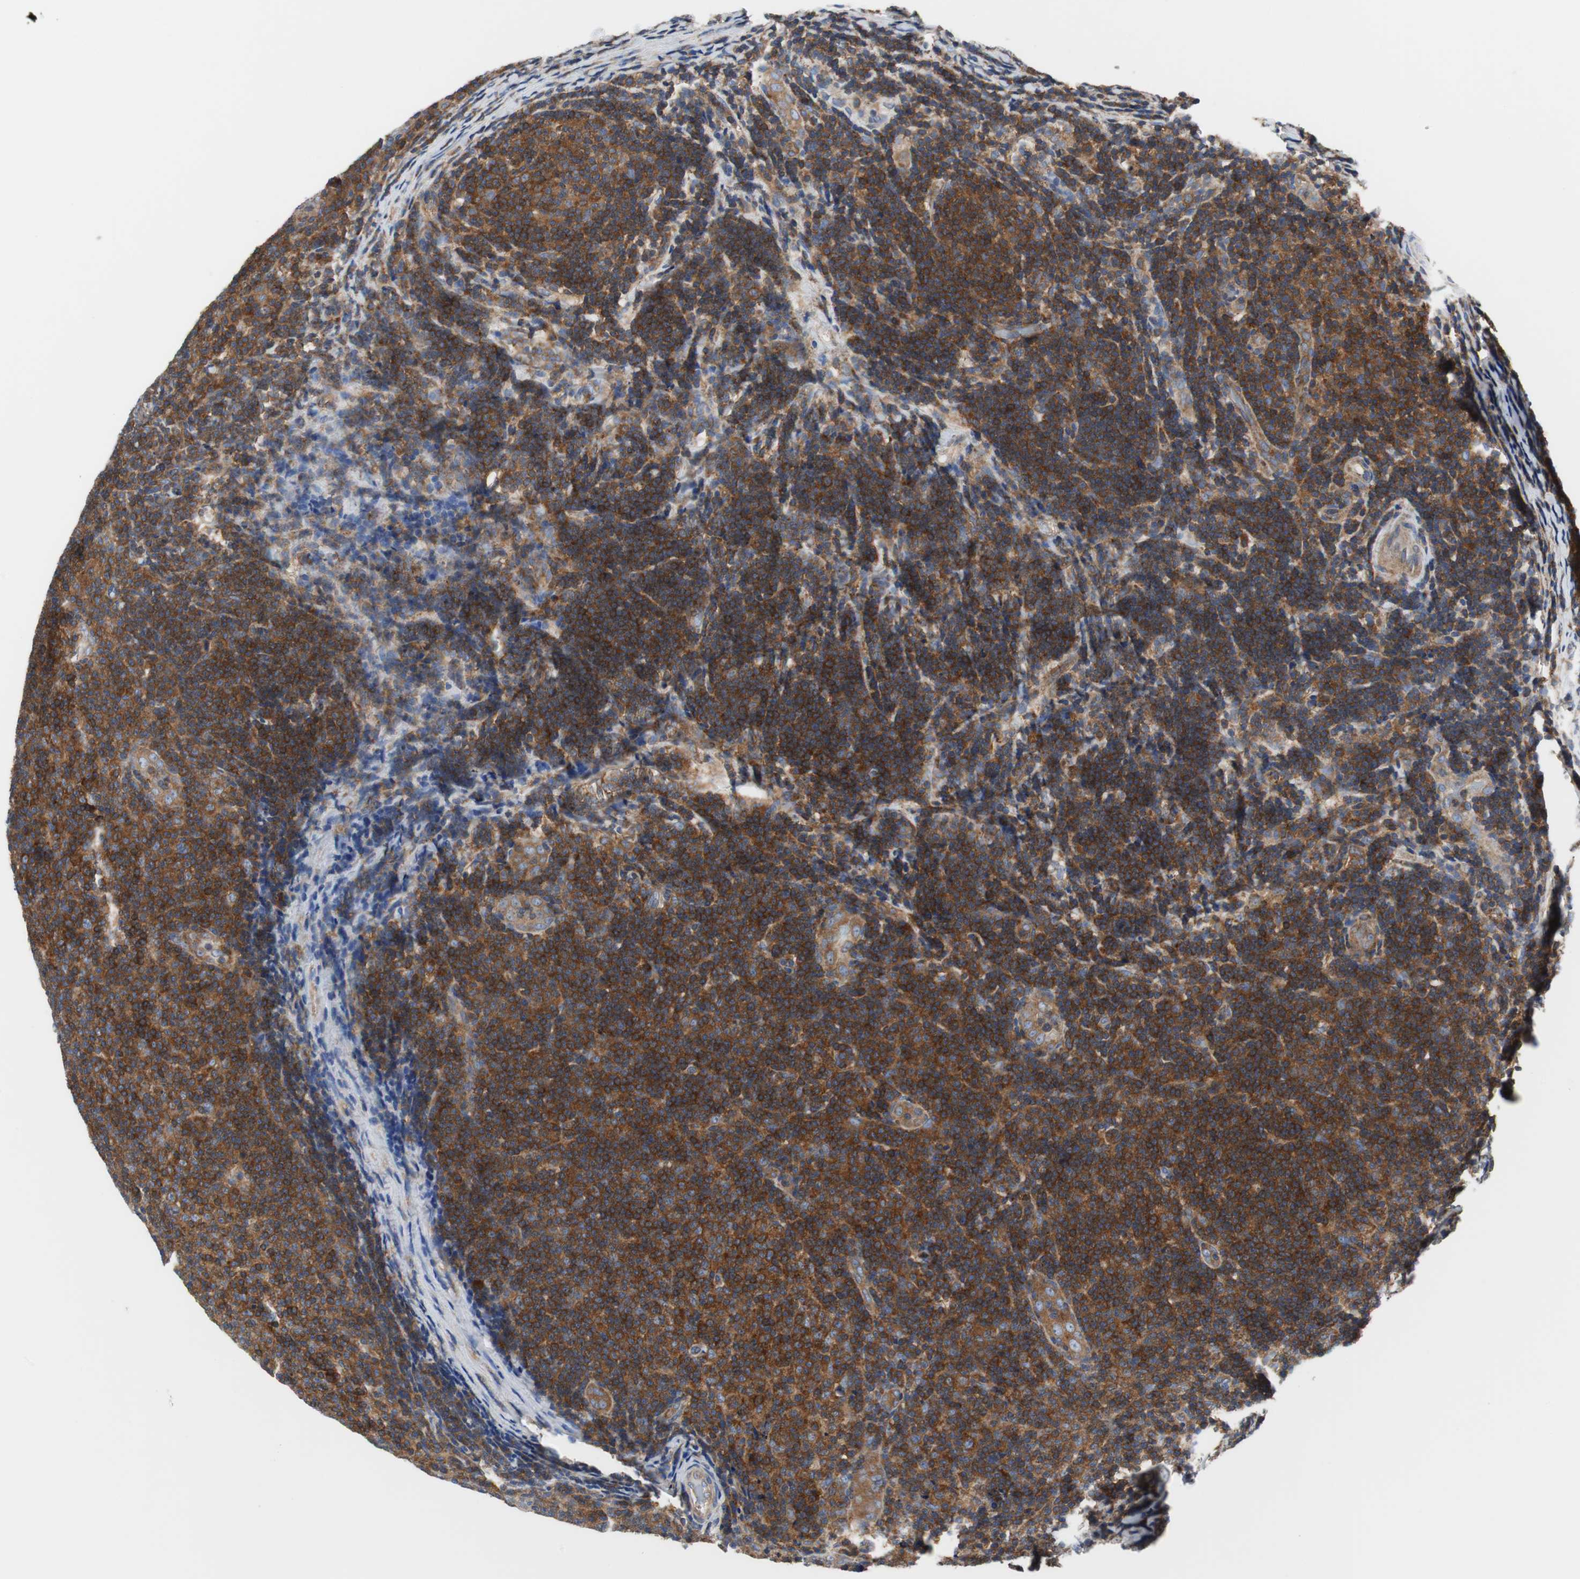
{"staining": {"intensity": "strong", "quantity": ">75%", "location": "cytoplasmic/membranous"}, "tissue": "lymphoma", "cell_type": "Tumor cells", "image_type": "cancer", "snomed": [{"axis": "morphology", "description": "Malignant lymphoma, non-Hodgkin's type, Low grade"}, {"axis": "topography", "description": "Lymph node"}], "caption": "Strong cytoplasmic/membranous positivity for a protein is identified in approximately >75% of tumor cells of low-grade malignant lymphoma, non-Hodgkin's type using immunohistochemistry.", "gene": "BRAF", "patient": {"sex": "male", "age": 83}}